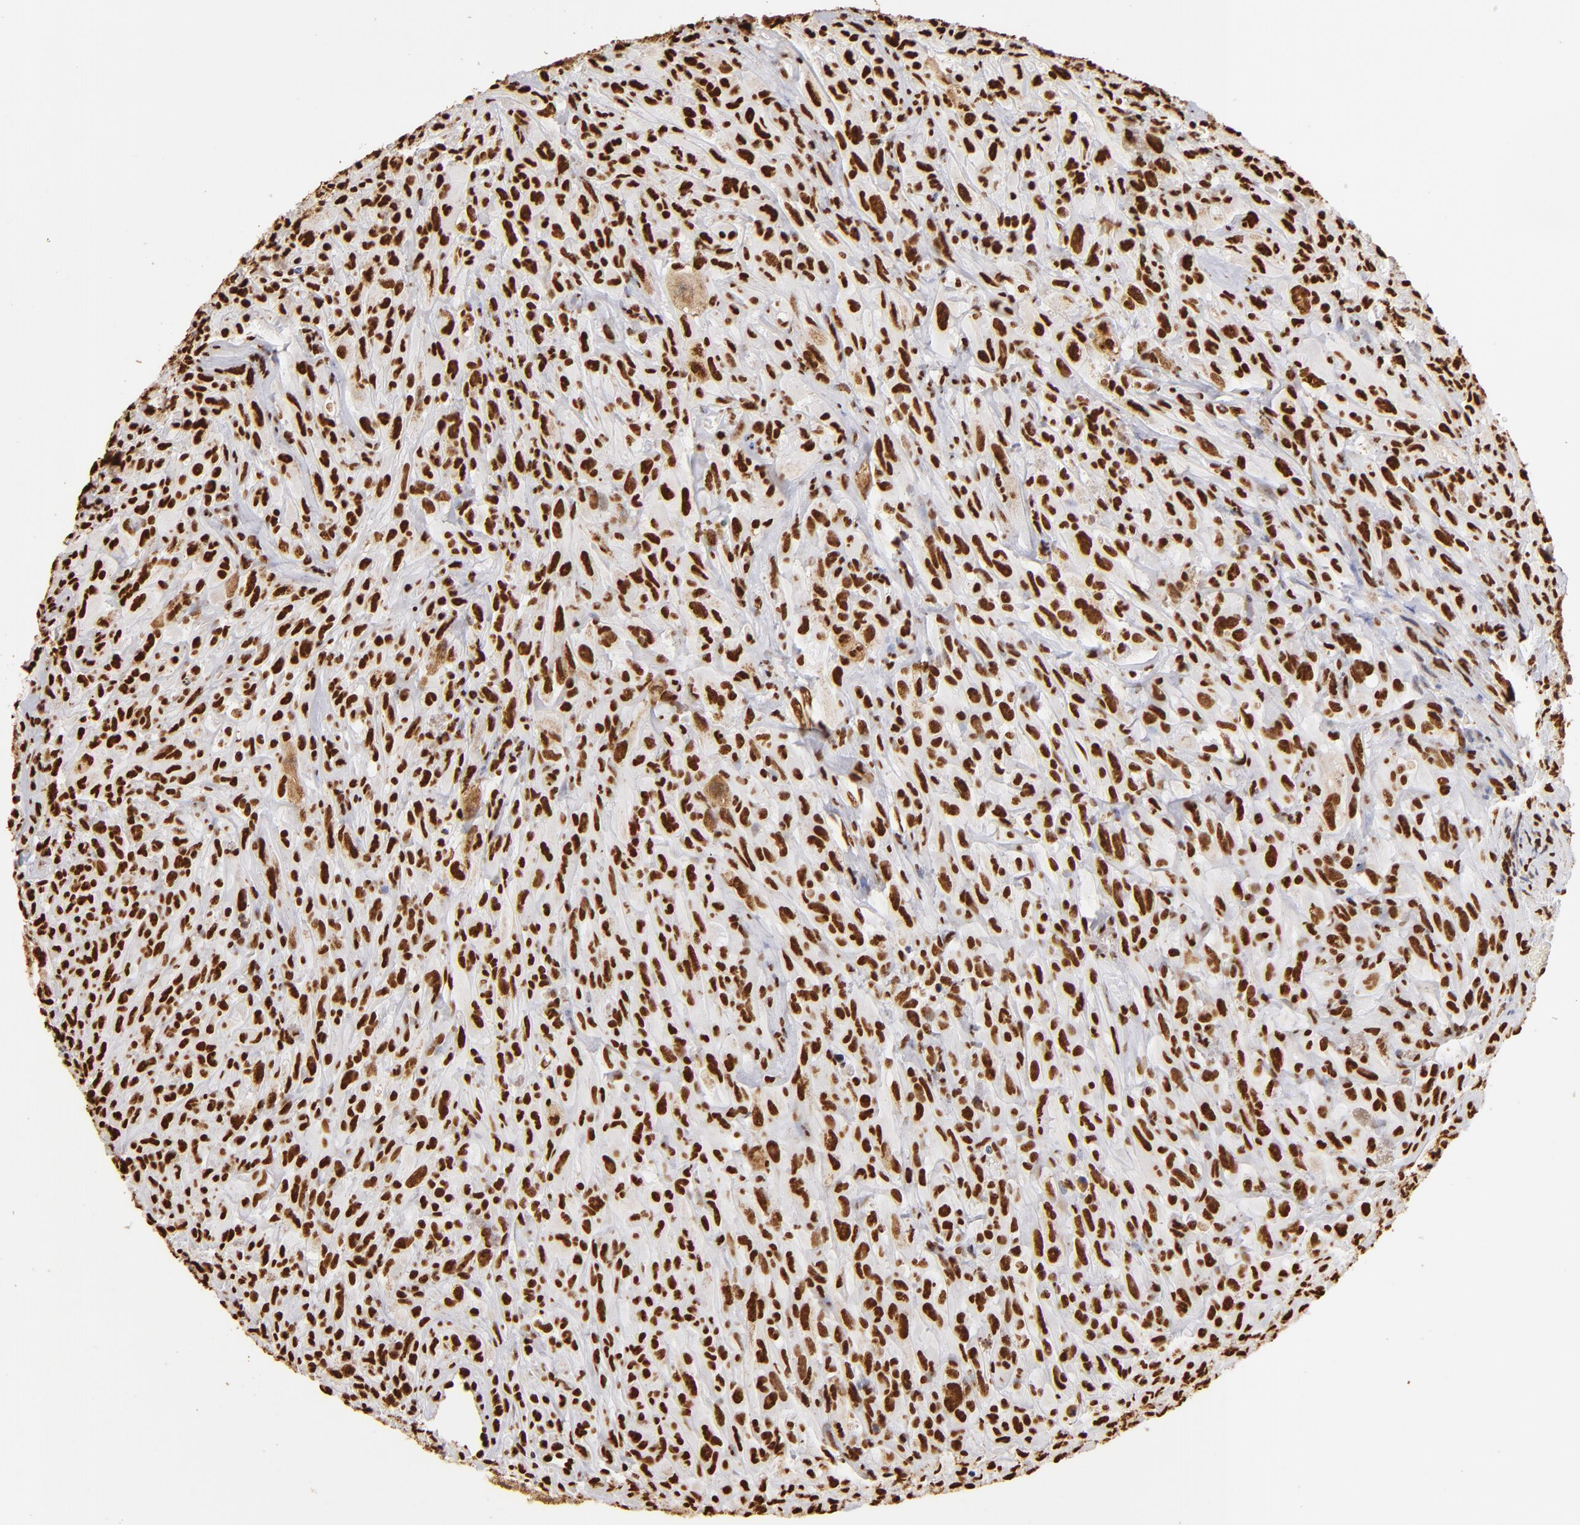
{"staining": {"intensity": "strong", "quantity": ">75%", "location": "nuclear"}, "tissue": "glioma", "cell_type": "Tumor cells", "image_type": "cancer", "snomed": [{"axis": "morphology", "description": "Glioma, malignant, High grade"}, {"axis": "topography", "description": "Brain"}], "caption": "The histopathology image displays immunohistochemical staining of high-grade glioma (malignant). There is strong nuclear staining is identified in approximately >75% of tumor cells. The staining is performed using DAB (3,3'-diaminobenzidine) brown chromogen to label protein expression. The nuclei are counter-stained blue using hematoxylin.", "gene": "ILF3", "patient": {"sex": "male", "age": 48}}